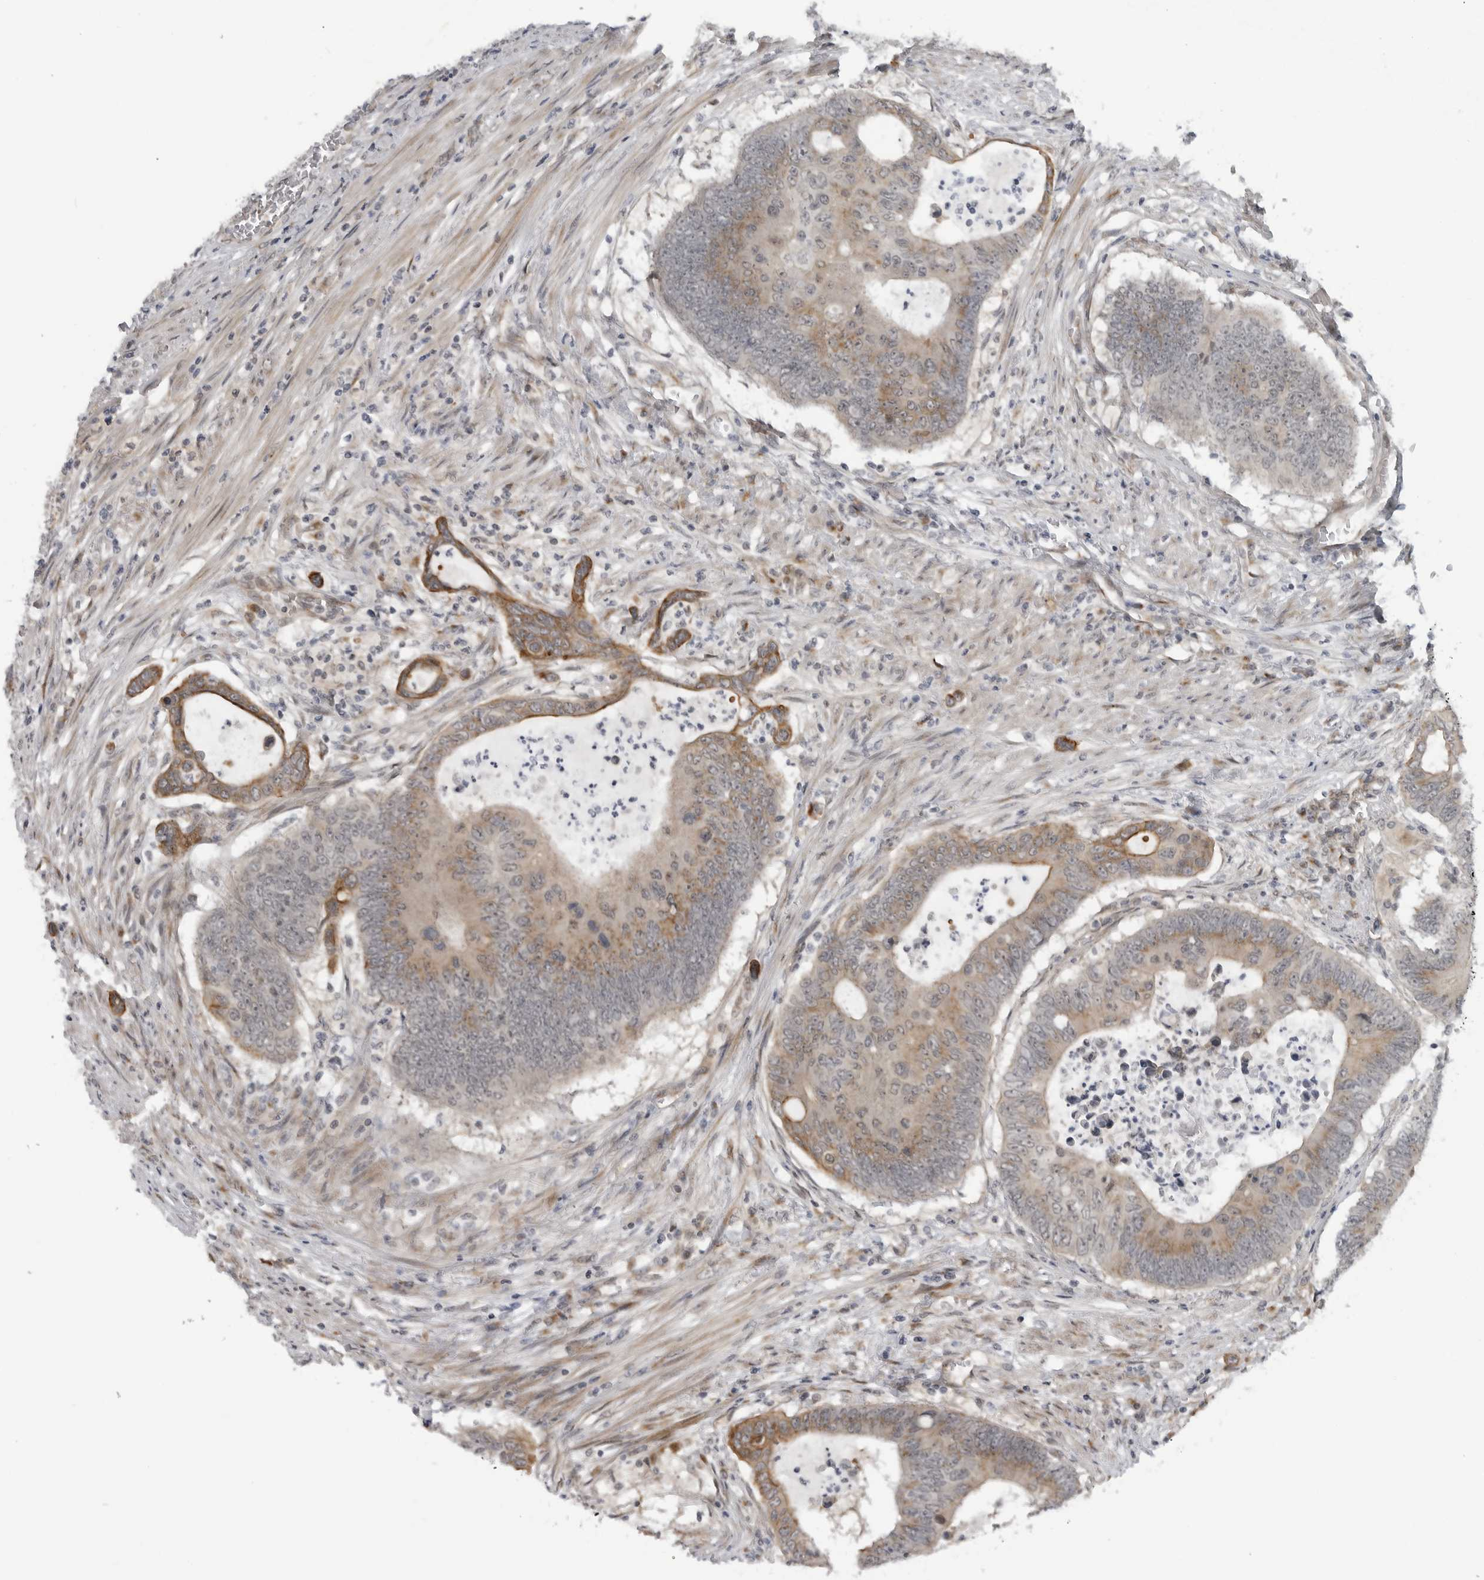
{"staining": {"intensity": "moderate", "quantity": "25%-75%", "location": "cytoplasmic/membranous"}, "tissue": "colorectal cancer", "cell_type": "Tumor cells", "image_type": "cancer", "snomed": [{"axis": "morphology", "description": "Adenocarcinoma, NOS"}, {"axis": "topography", "description": "Colon"}], "caption": "This image exhibits immunohistochemistry staining of colorectal cancer, with medium moderate cytoplasmic/membranous expression in approximately 25%-75% of tumor cells.", "gene": "LRRC45", "patient": {"sex": "male", "age": 87}}